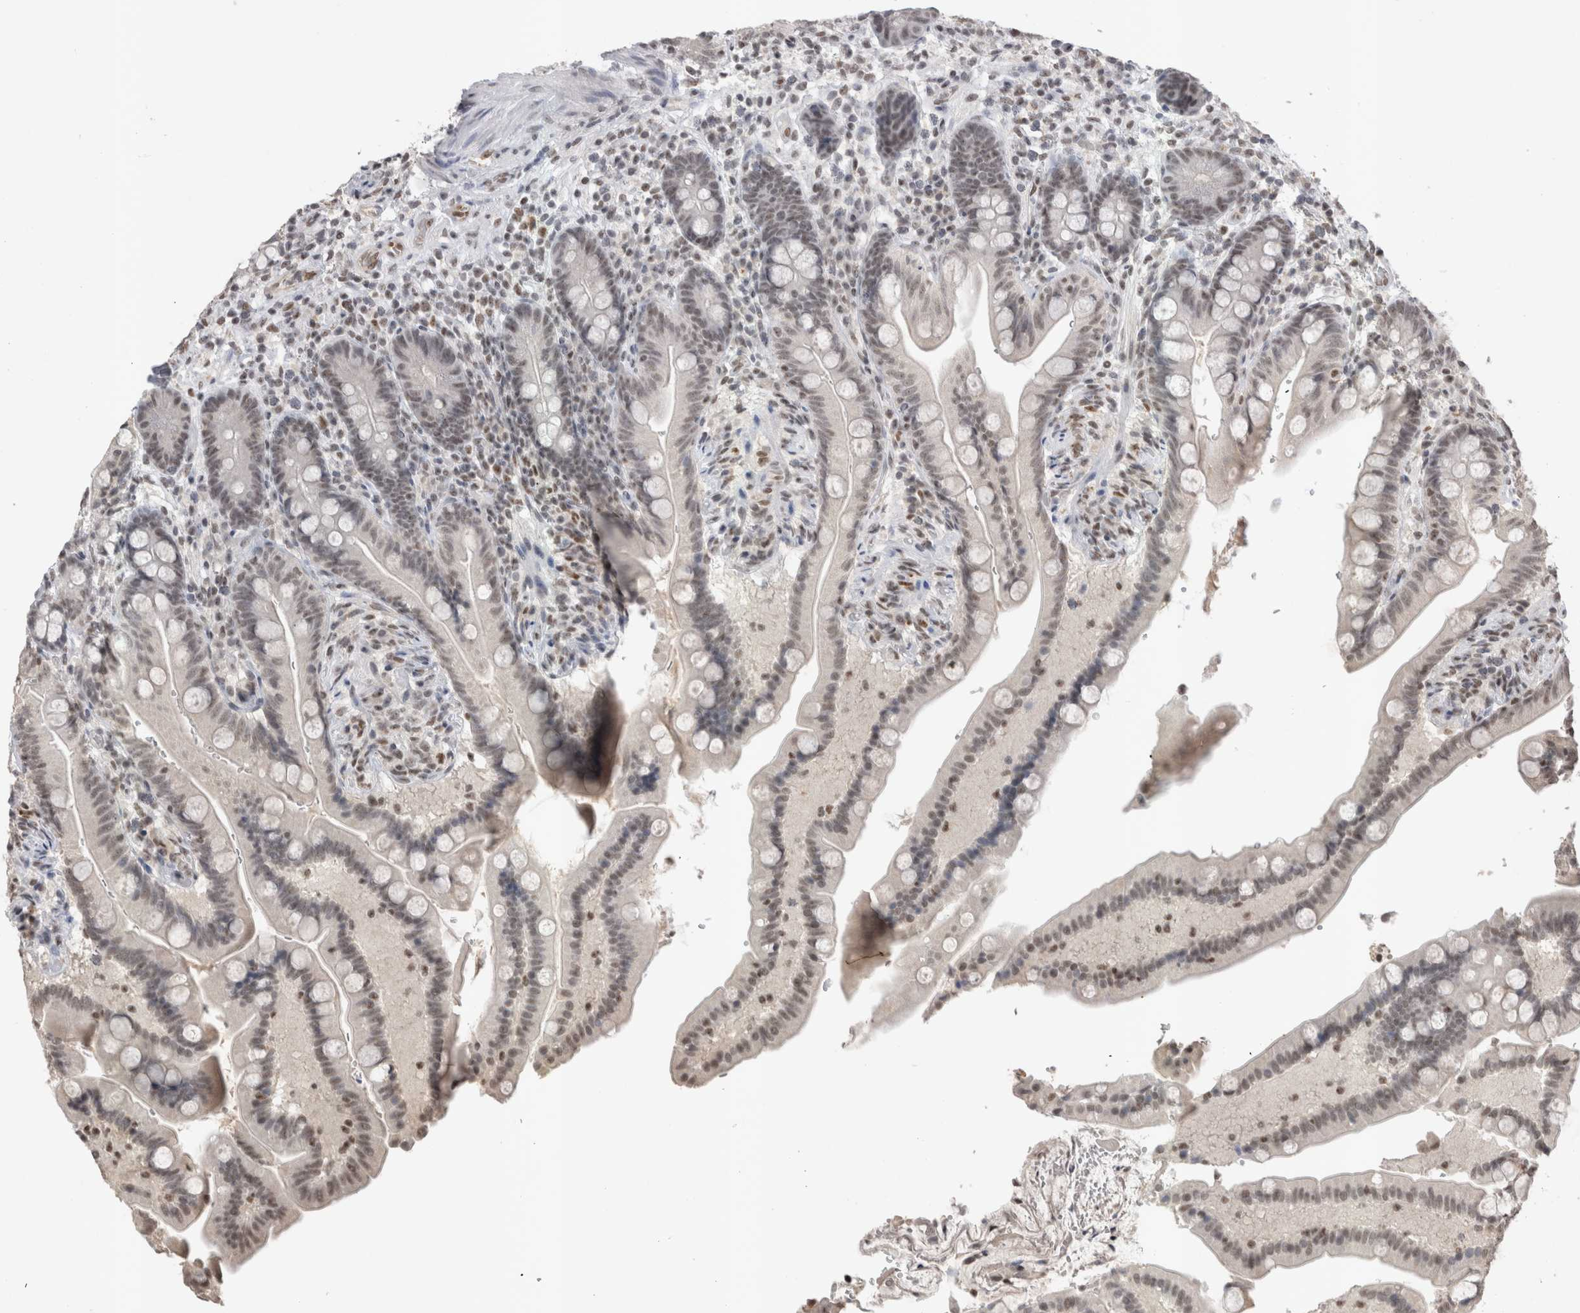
{"staining": {"intensity": "weak", "quantity": ">75%", "location": "cytoplasmic/membranous,nuclear"}, "tissue": "colon", "cell_type": "Endothelial cells", "image_type": "normal", "snomed": [{"axis": "morphology", "description": "Normal tissue, NOS"}, {"axis": "topography", "description": "Smooth muscle"}, {"axis": "topography", "description": "Colon"}], "caption": "Immunohistochemistry image of benign colon: colon stained using immunohistochemistry reveals low levels of weak protein expression localized specifically in the cytoplasmic/membranous,nuclear of endothelial cells, appearing as a cytoplasmic/membranous,nuclear brown color.", "gene": "DAXX", "patient": {"sex": "male", "age": 73}}